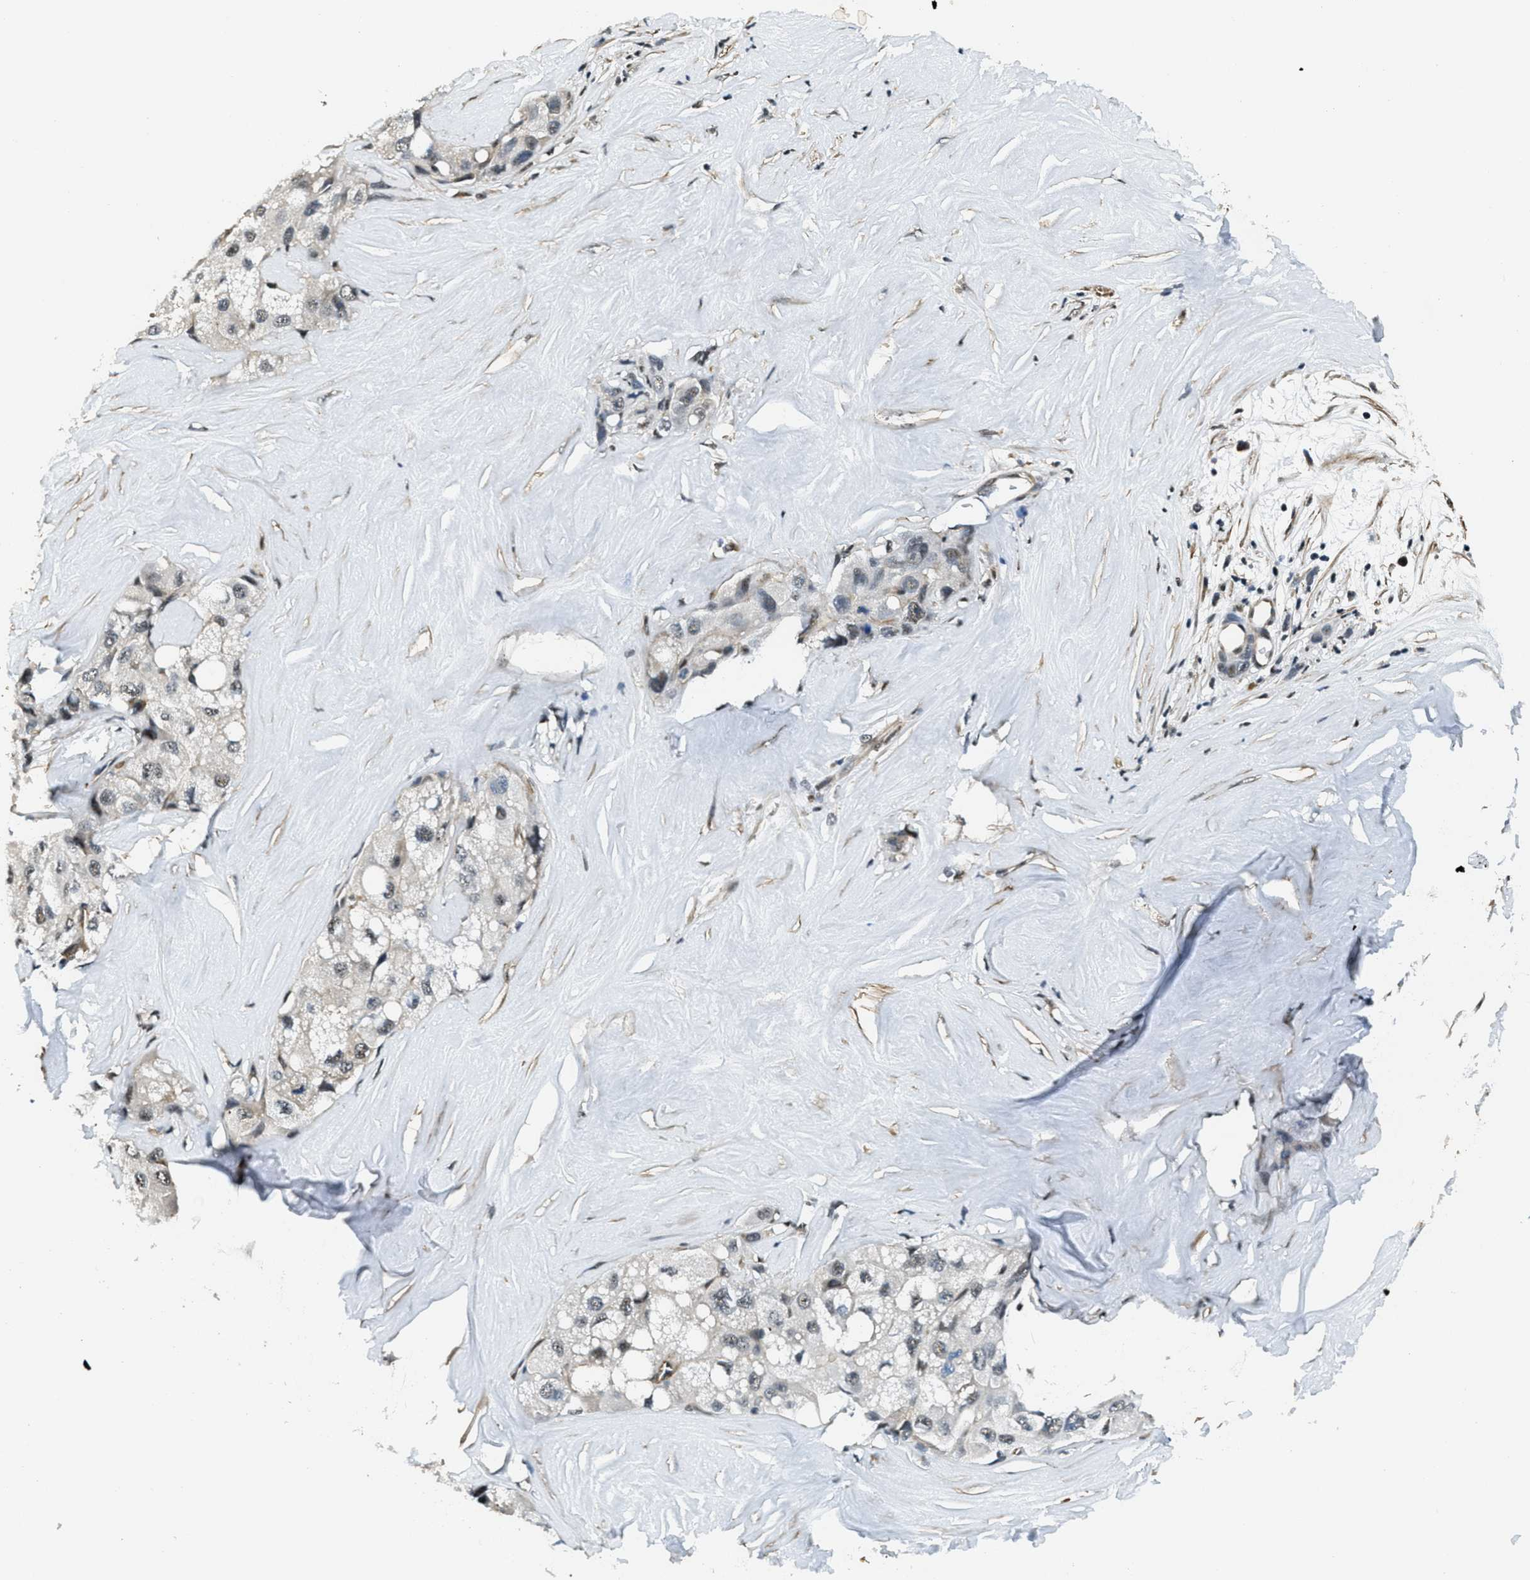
{"staining": {"intensity": "weak", "quantity": "<25%", "location": "nuclear"}, "tissue": "liver cancer", "cell_type": "Tumor cells", "image_type": "cancer", "snomed": [{"axis": "morphology", "description": "Carcinoma, Hepatocellular, NOS"}, {"axis": "topography", "description": "Liver"}], "caption": "The micrograph reveals no staining of tumor cells in liver cancer (hepatocellular carcinoma). Brightfield microscopy of IHC stained with DAB (brown) and hematoxylin (blue), captured at high magnification.", "gene": "CFAP36", "patient": {"sex": "male", "age": 80}}